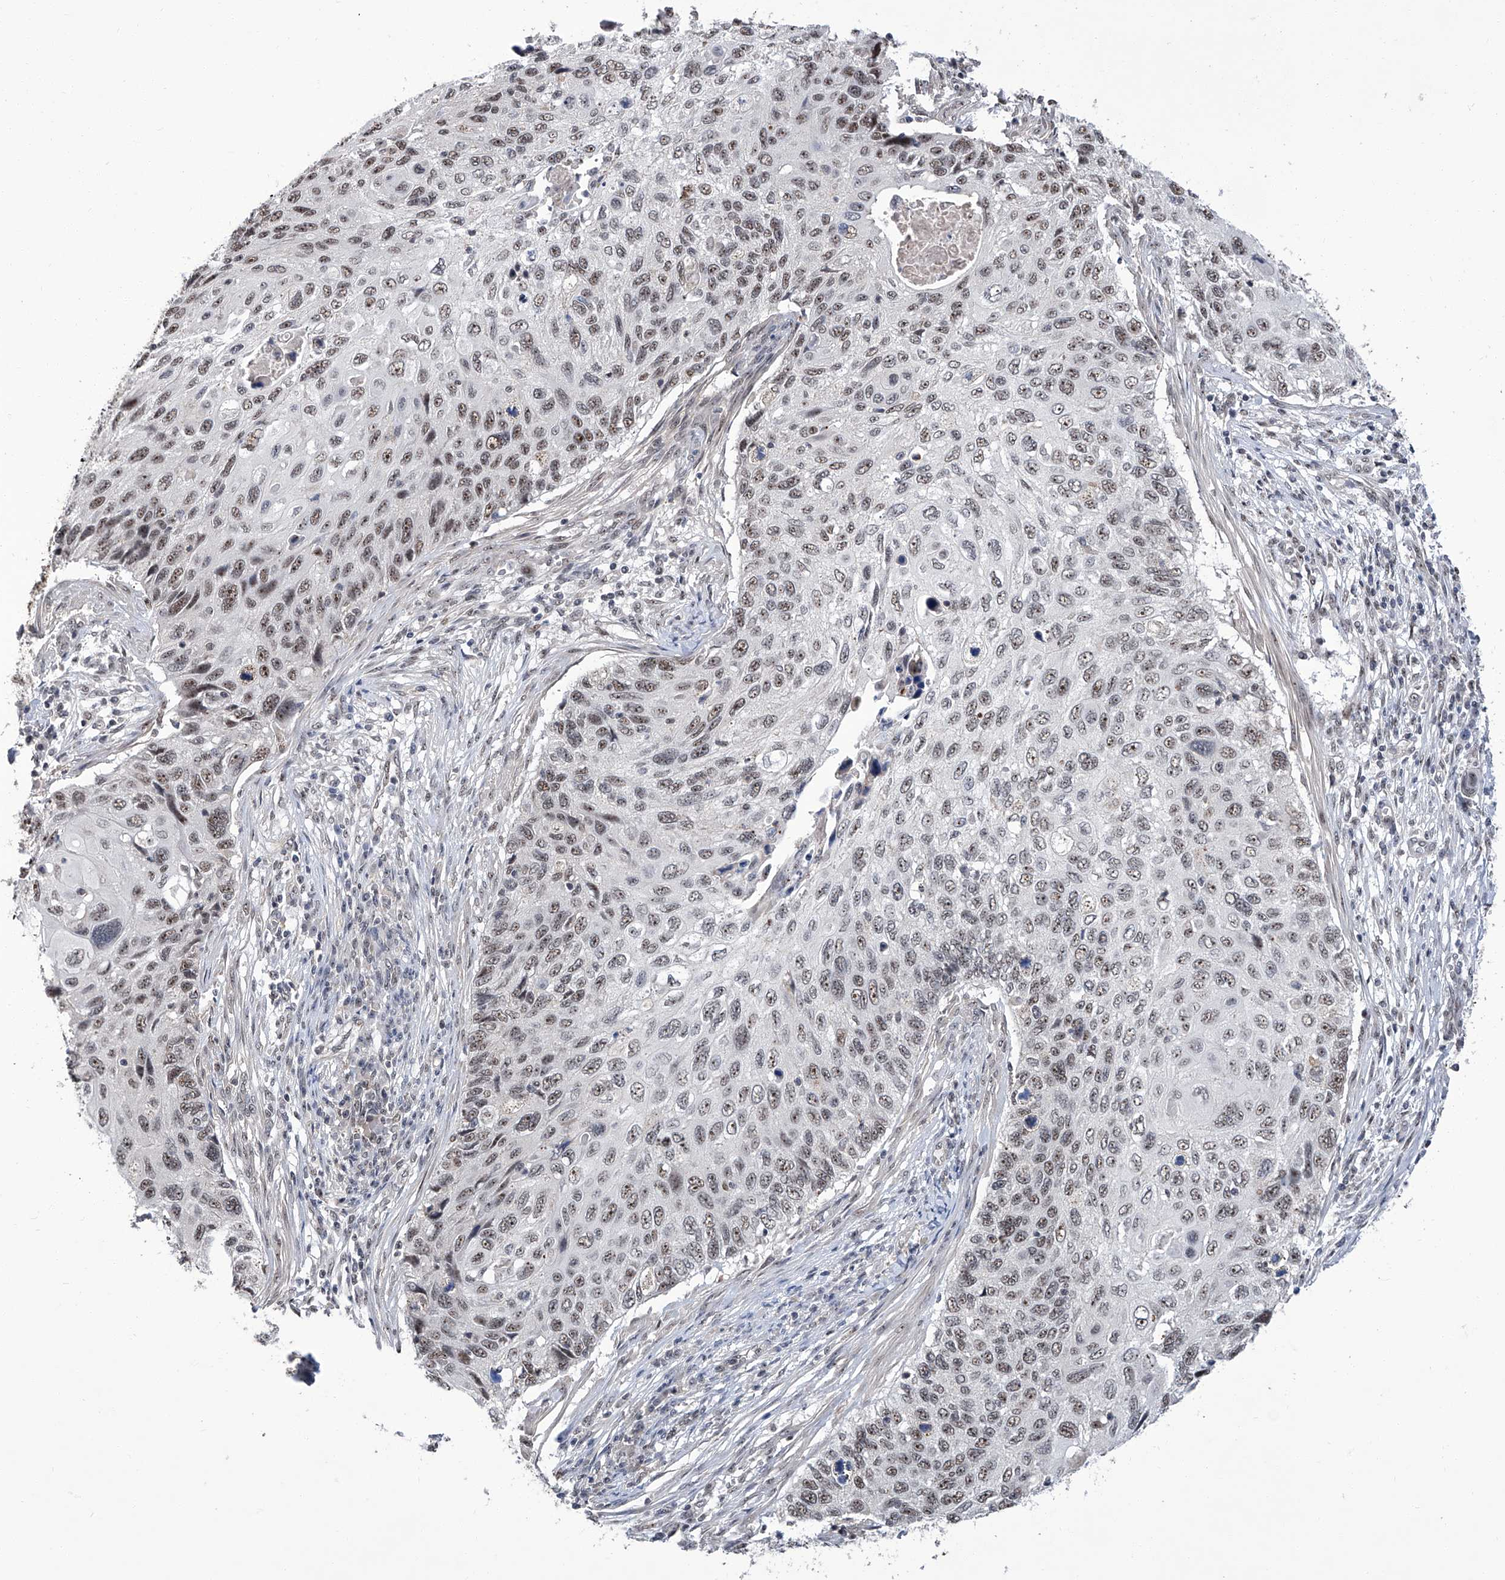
{"staining": {"intensity": "weak", "quantity": ">75%", "location": "nuclear"}, "tissue": "cervical cancer", "cell_type": "Tumor cells", "image_type": "cancer", "snomed": [{"axis": "morphology", "description": "Squamous cell carcinoma, NOS"}, {"axis": "topography", "description": "Cervix"}], "caption": "A high-resolution micrograph shows immunohistochemistry staining of squamous cell carcinoma (cervical), which displays weak nuclear staining in approximately >75% of tumor cells. The protein of interest is stained brown, and the nuclei are stained in blue (DAB (3,3'-diaminobenzidine) IHC with brightfield microscopy, high magnification).", "gene": "CMTR1", "patient": {"sex": "female", "age": 70}}